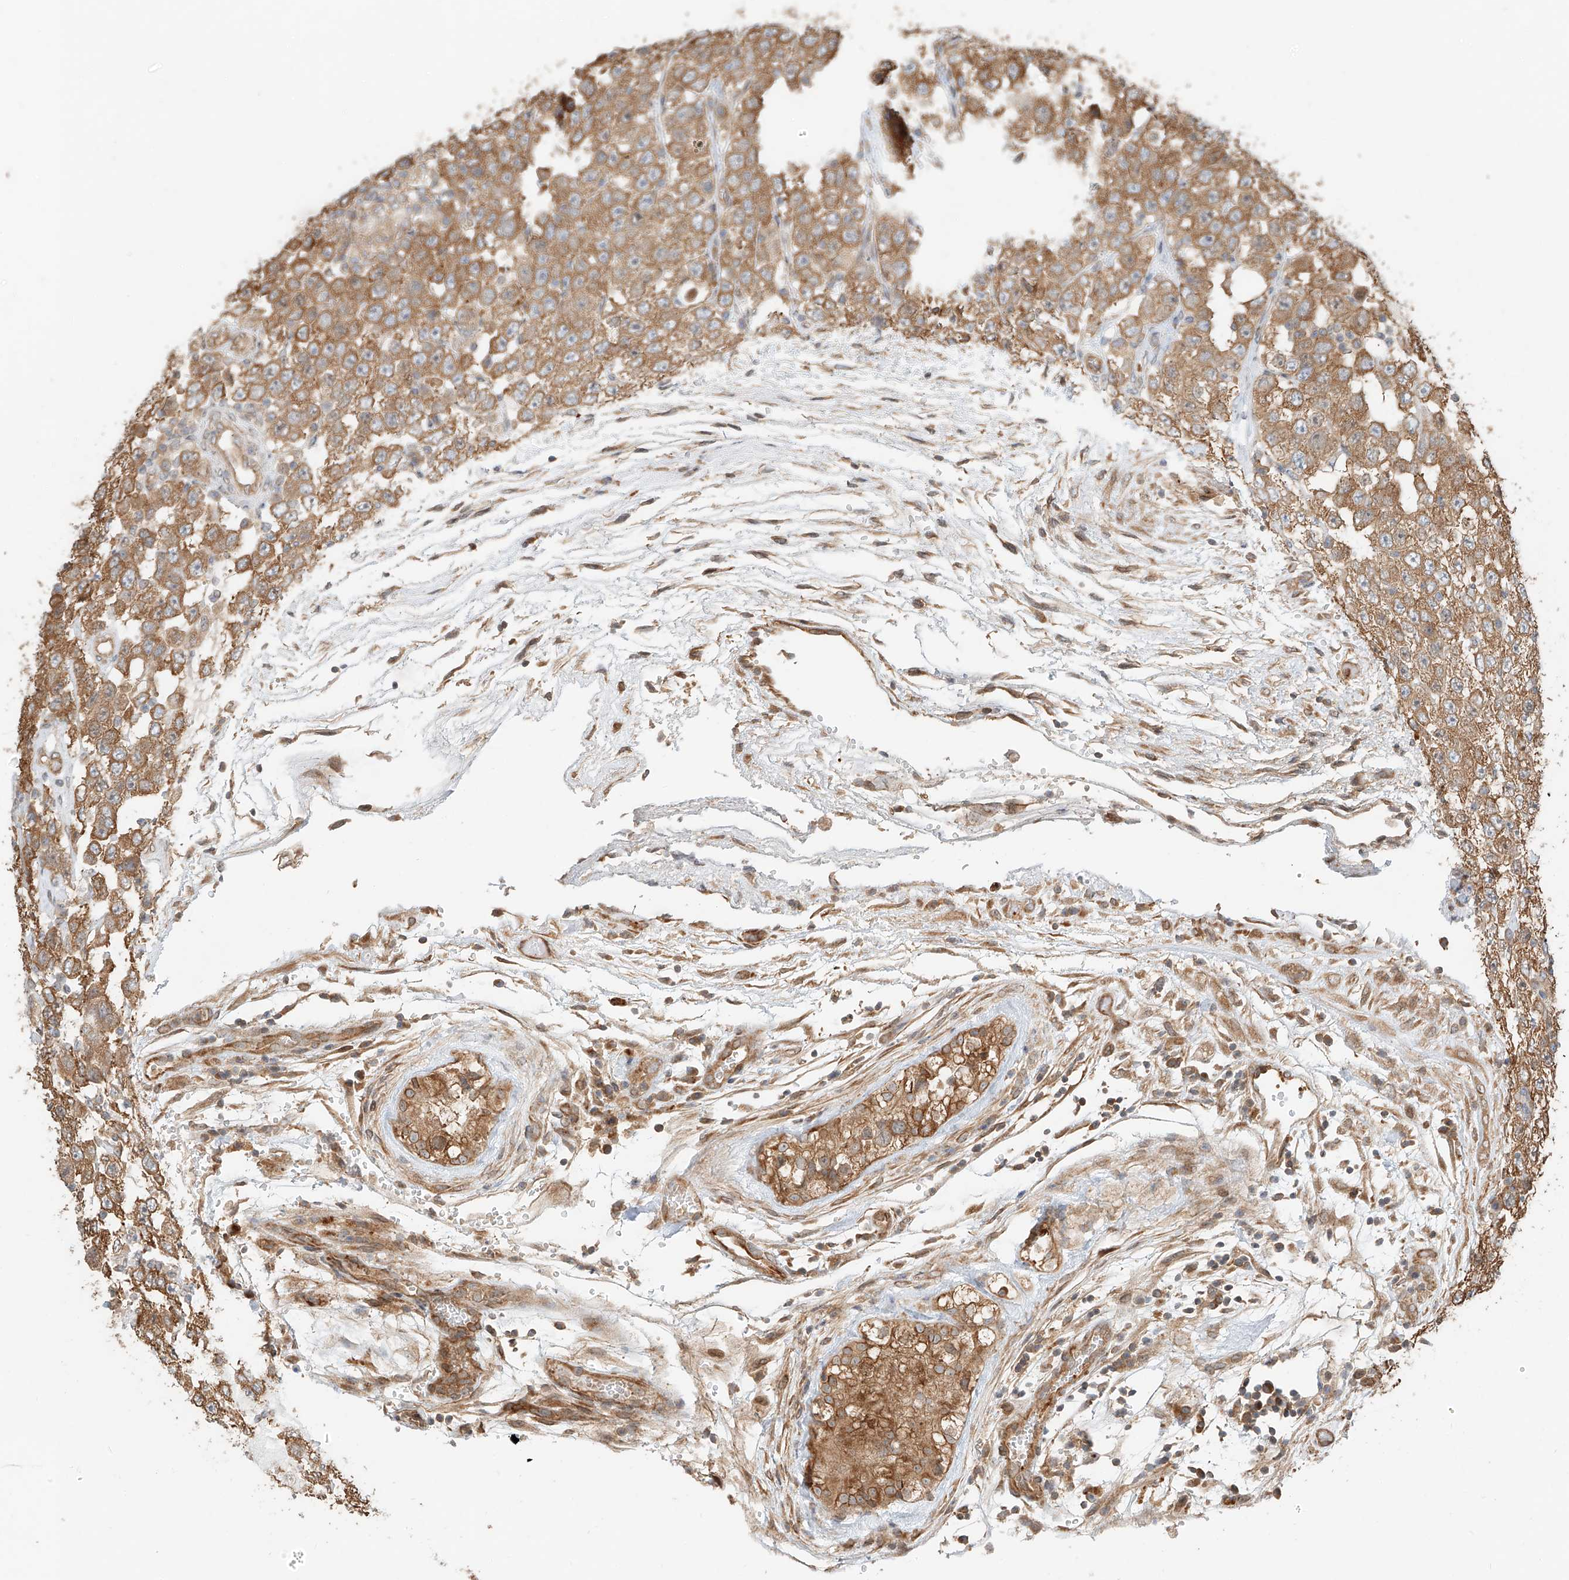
{"staining": {"intensity": "moderate", "quantity": ">75%", "location": "cytoplasmic/membranous"}, "tissue": "testis cancer", "cell_type": "Tumor cells", "image_type": "cancer", "snomed": [{"axis": "morphology", "description": "Carcinoma, Embryonal, NOS"}, {"axis": "topography", "description": "Testis"}], "caption": "Approximately >75% of tumor cells in human testis cancer demonstrate moderate cytoplasmic/membranous protein staining as visualized by brown immunohistochemical staining.", "gene": "CEP162", "patient": {"sex": "male", "age": 36}}